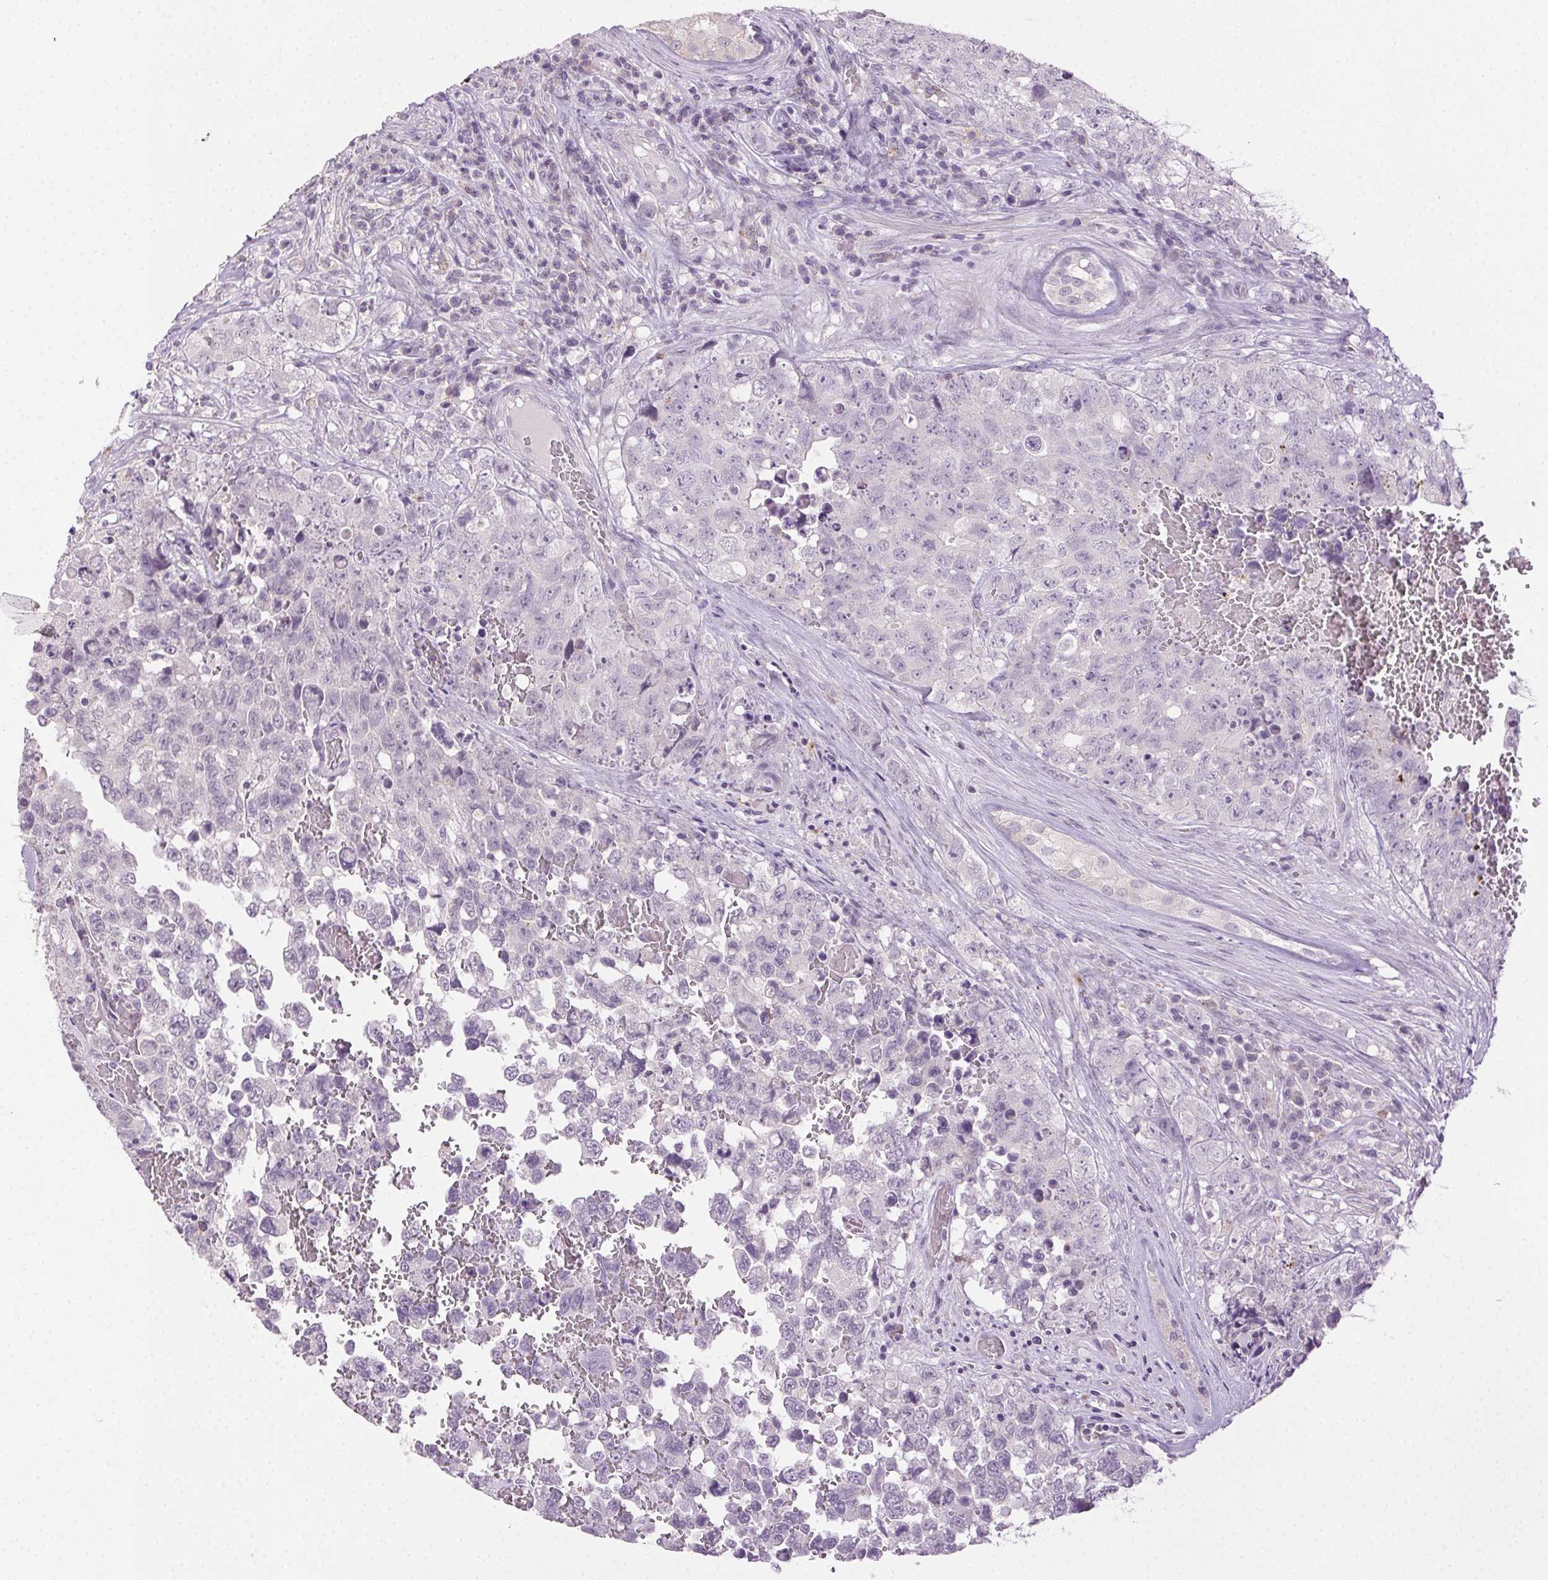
{"staining": {"intensity": "negative", "quantity": "none", "location": "none"}, "tissue": "testis cancer", "cell_type": "Tumor cells", "image_type": "cancer", "snomed": [{"axis": "morphology", "description": "Carcinoma, Embryonal, NOS"}, {"axis": "topography", "description": "Testis"}], "caption": "Micrograph shows no significant protein expression in tumor cells of testis embryonal carcinoma. (DAB IHC with hematoxylin counter stain).", "gene": "AKAP5", "patient": {"sex": "male", "age": 18}}